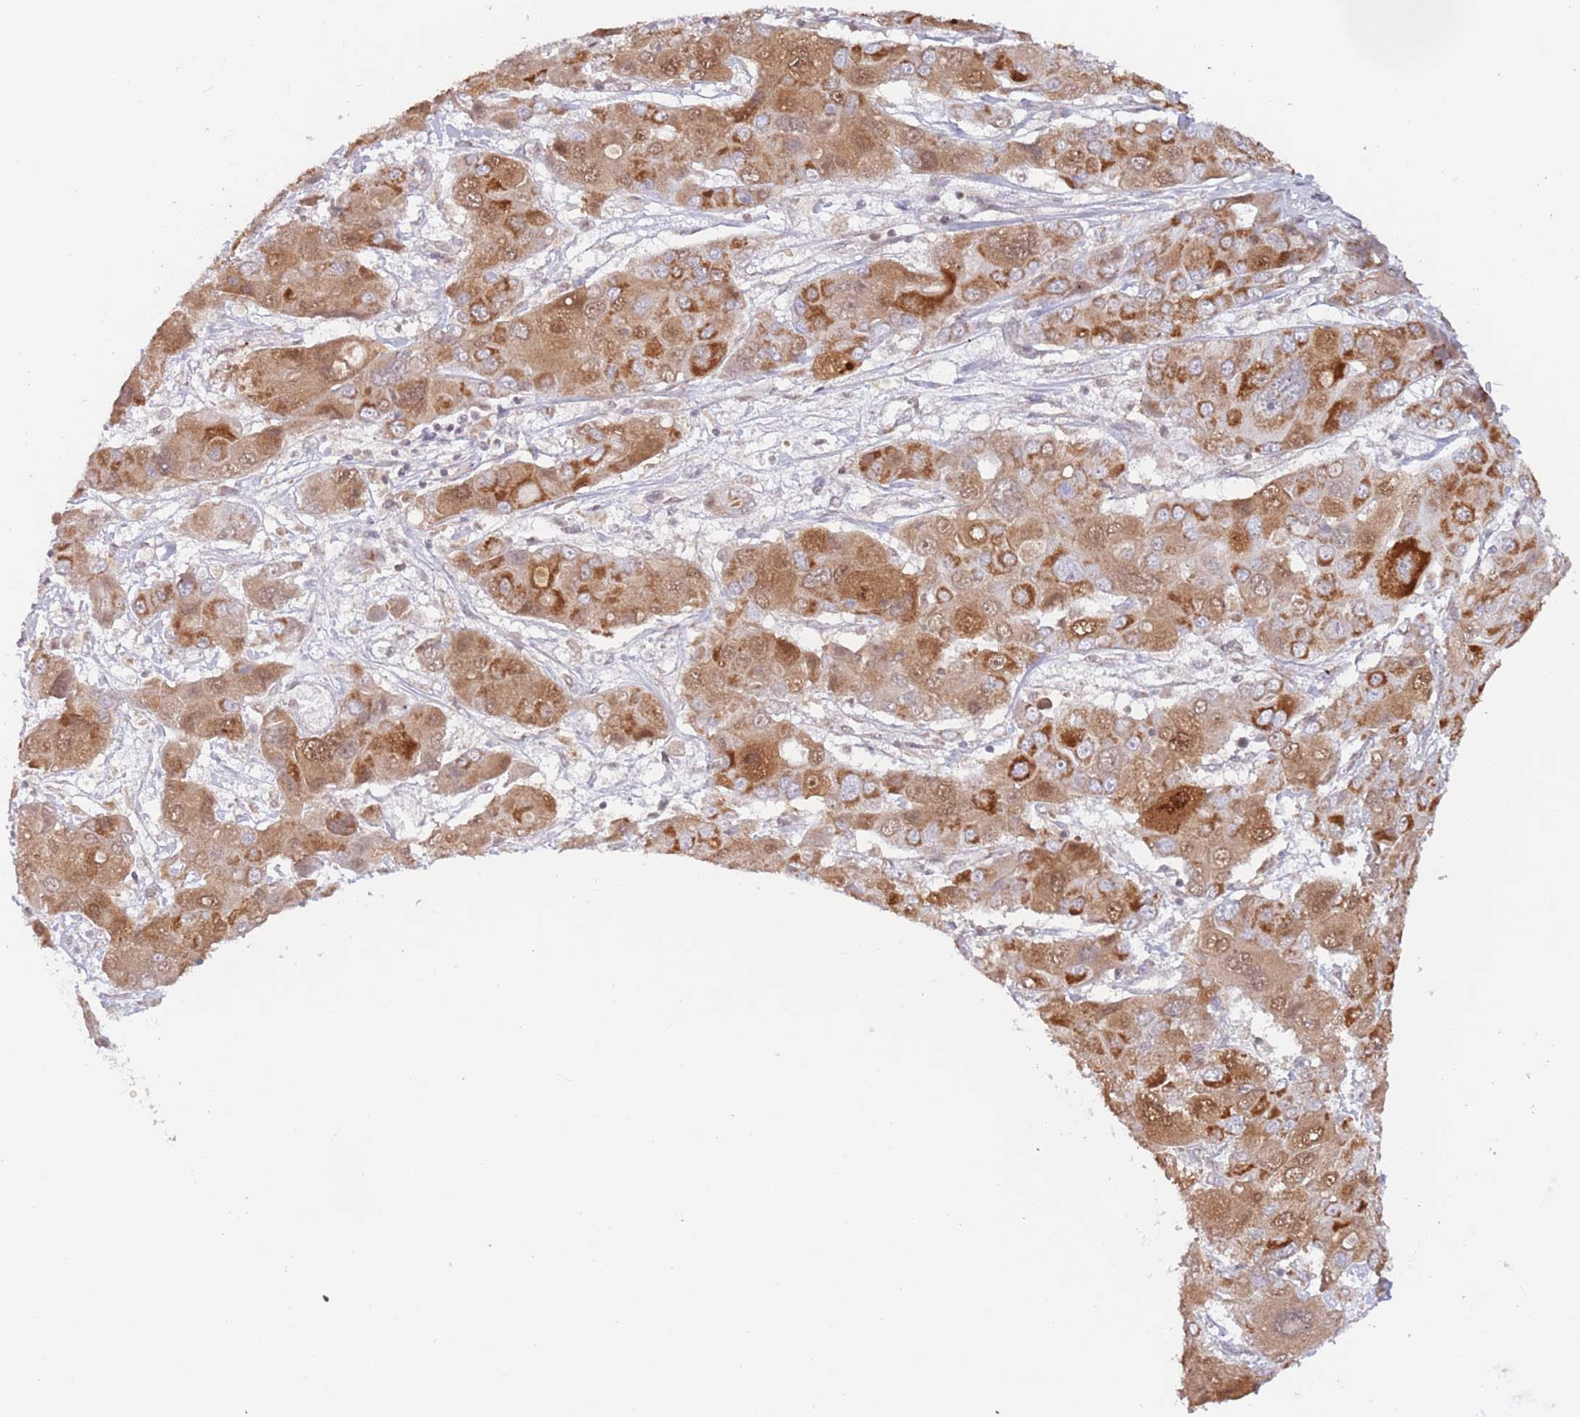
{"staining": {"intensity": "strong", "quantity": ">75%", "location": "cytoplasmic/membranous"}, "tissue": "liver cancer", "cell_type": "Tumor cells", "image_type": "cancer", "snomed": [{"axis": "morphology", "description": "Cholangiocarcinoma"}, {"axis": "topography", "description": "Liver"}], "caption": "The image exhibits a brown stain indicating the presence of a protein in the cytoplasmic/membranous of tumor cells in liver cancer. The staining was performed using DAB, with brown indicating positive protein expression. Nuclei are stained blue with hematoxylin.", "gene": "TIMM13", "patient": {"sex": "male", "age": 67}}